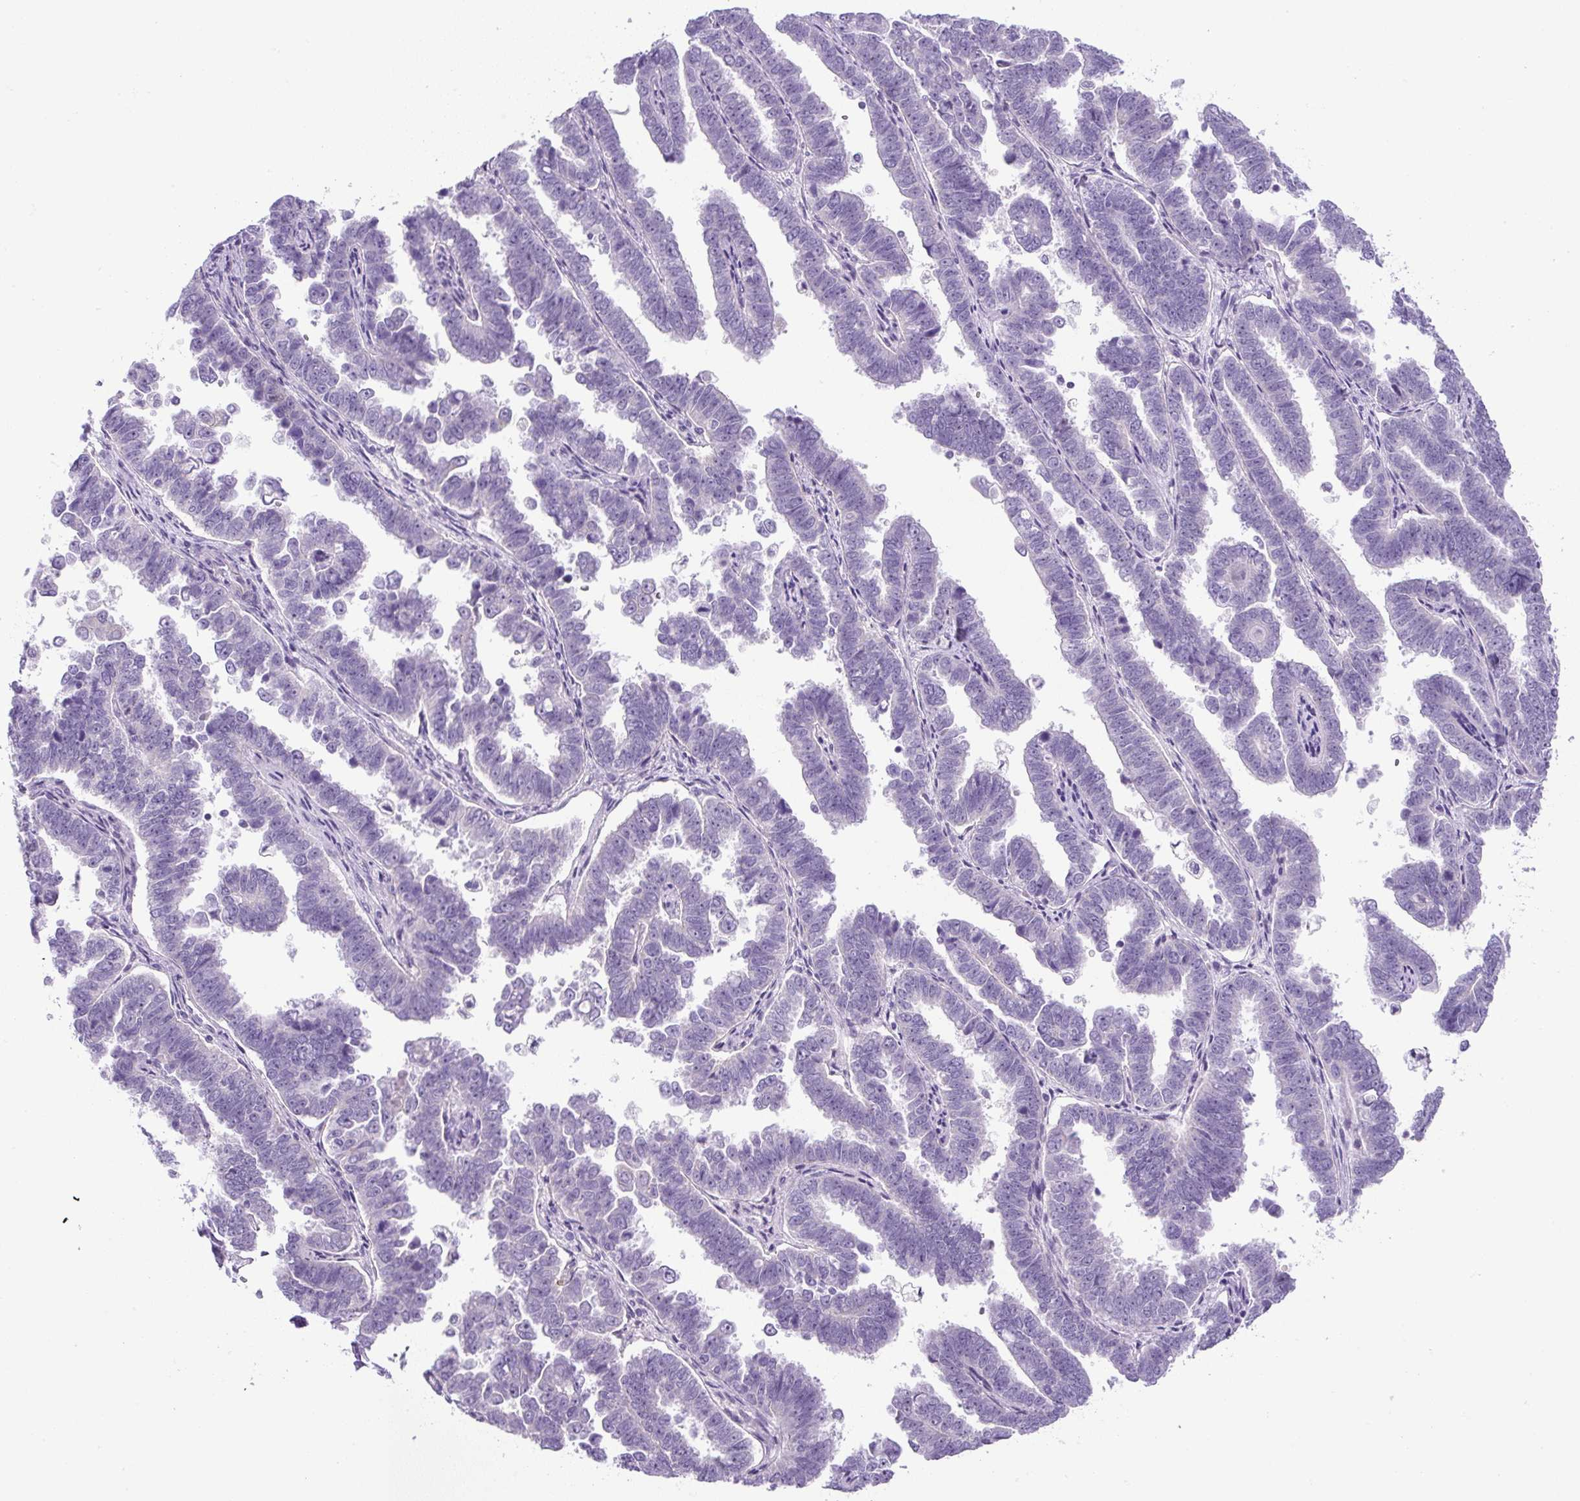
{"staining": {"intensity": "negative", "quantity": "none", "location": "none"}, "tissue": "endometrial cancer", "cell_type": "Tumor cells", "image_type": "cancer", "snomed": [{"axis": "morphology", "description": "Adenocarcinoma, NOS"}, {"axis": "topography", "description": "Endometrium"}], "caption": "Micrograph shows no protein expression in tumor cells of endometrial cancer (adenocarcinoma) tissue.", "gene": "ADAMTS19", "patient": {"sex": "female", "age": 75}}